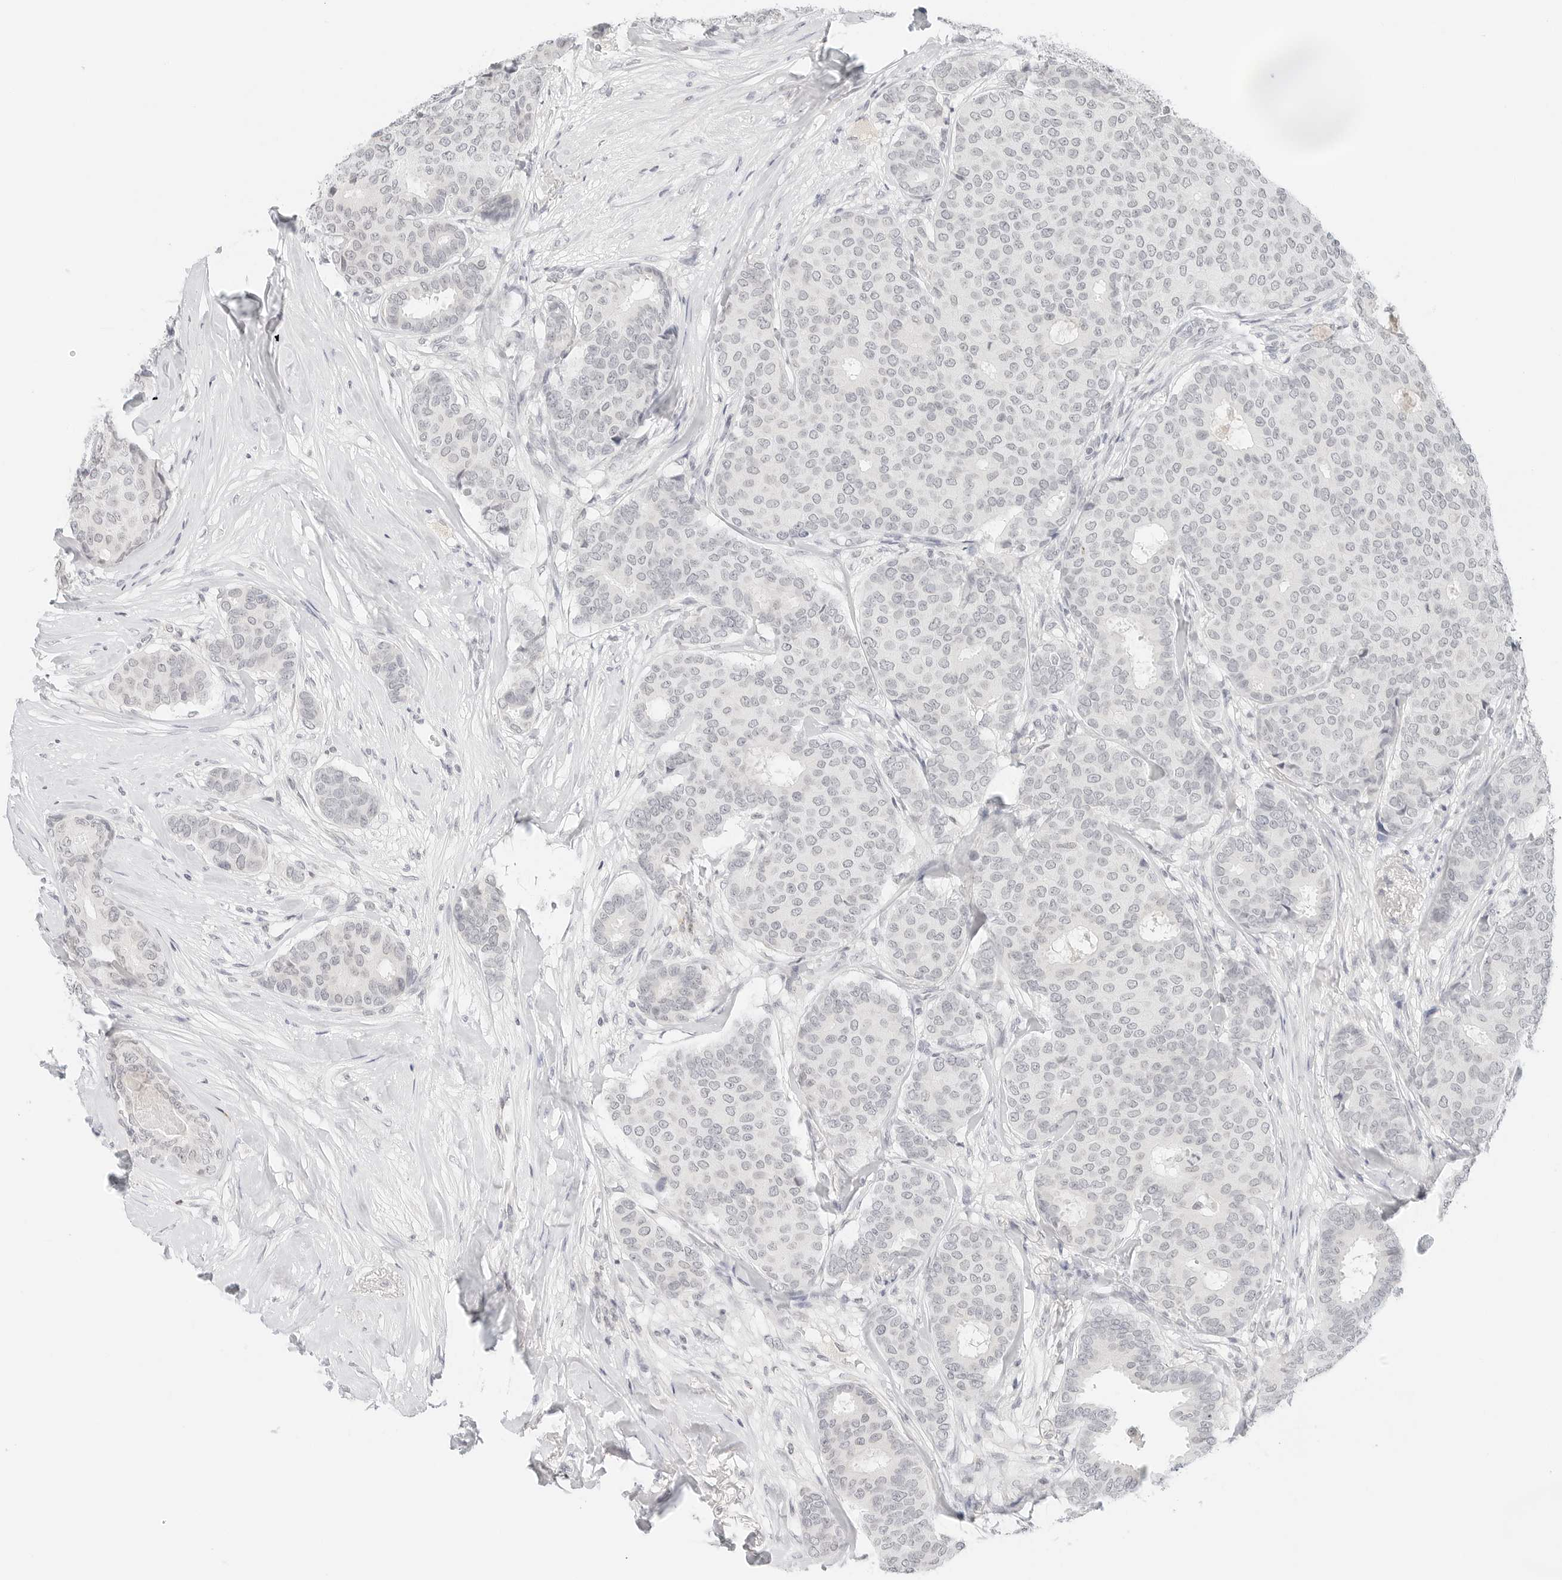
{"staining": {"intensity": "negative", "quantity": "none", "location": "none"}, "tissue": "breast cancer", "cell_type": "Tumor cells", "image_type": "cancer", "snomed": [{"axis": "morphology", "description": "Duct carcinoma"}, {"axis": "topography", "description": "Breast"}], "caption": "IHC of human breast invasive ductal carcinoma reveals no staining in tumor cells.", "gene": "NEO1", "patient": {"sex": "female", "age": 75}}